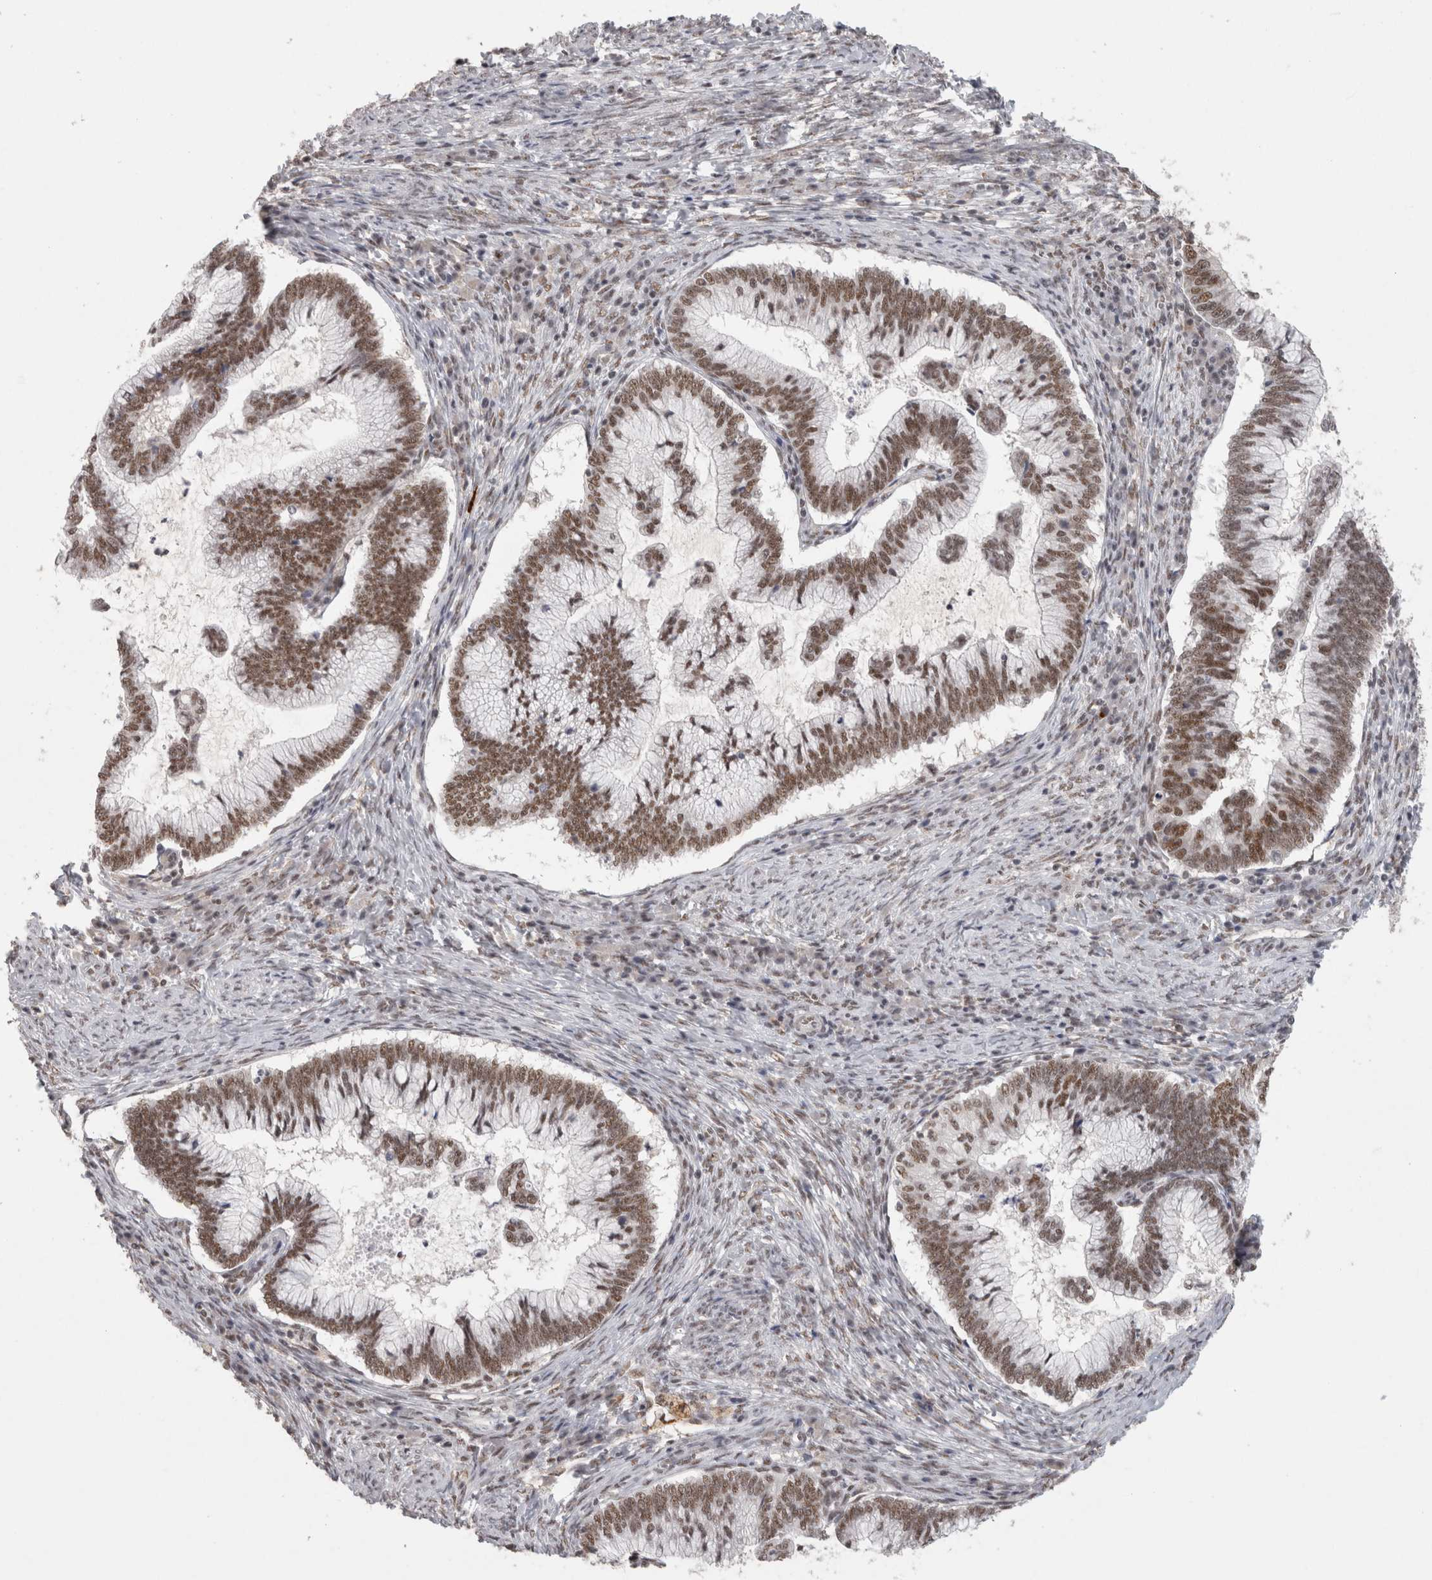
{"staining": {"intensity": "moderate", "quantity": ">75%", "location": "nuclear"}, "tissue": "cervical cancer", "cell_type": "Tumor cells", "image_type": "cancer", "snomed": [{"axis": "morphology", "description": "Adenocarcinoma, NOS"}, {"axis": "topography", "description": "Cervix"}], "caption": "Human cervical cancer (adenocarcinoma) stained for a protein (brown) exhibits moderate nuclear positive positivity in approximately >75% of tumor cells.", "gene": "ZNF830", "patient": {"sex": "female", "age": 36}}